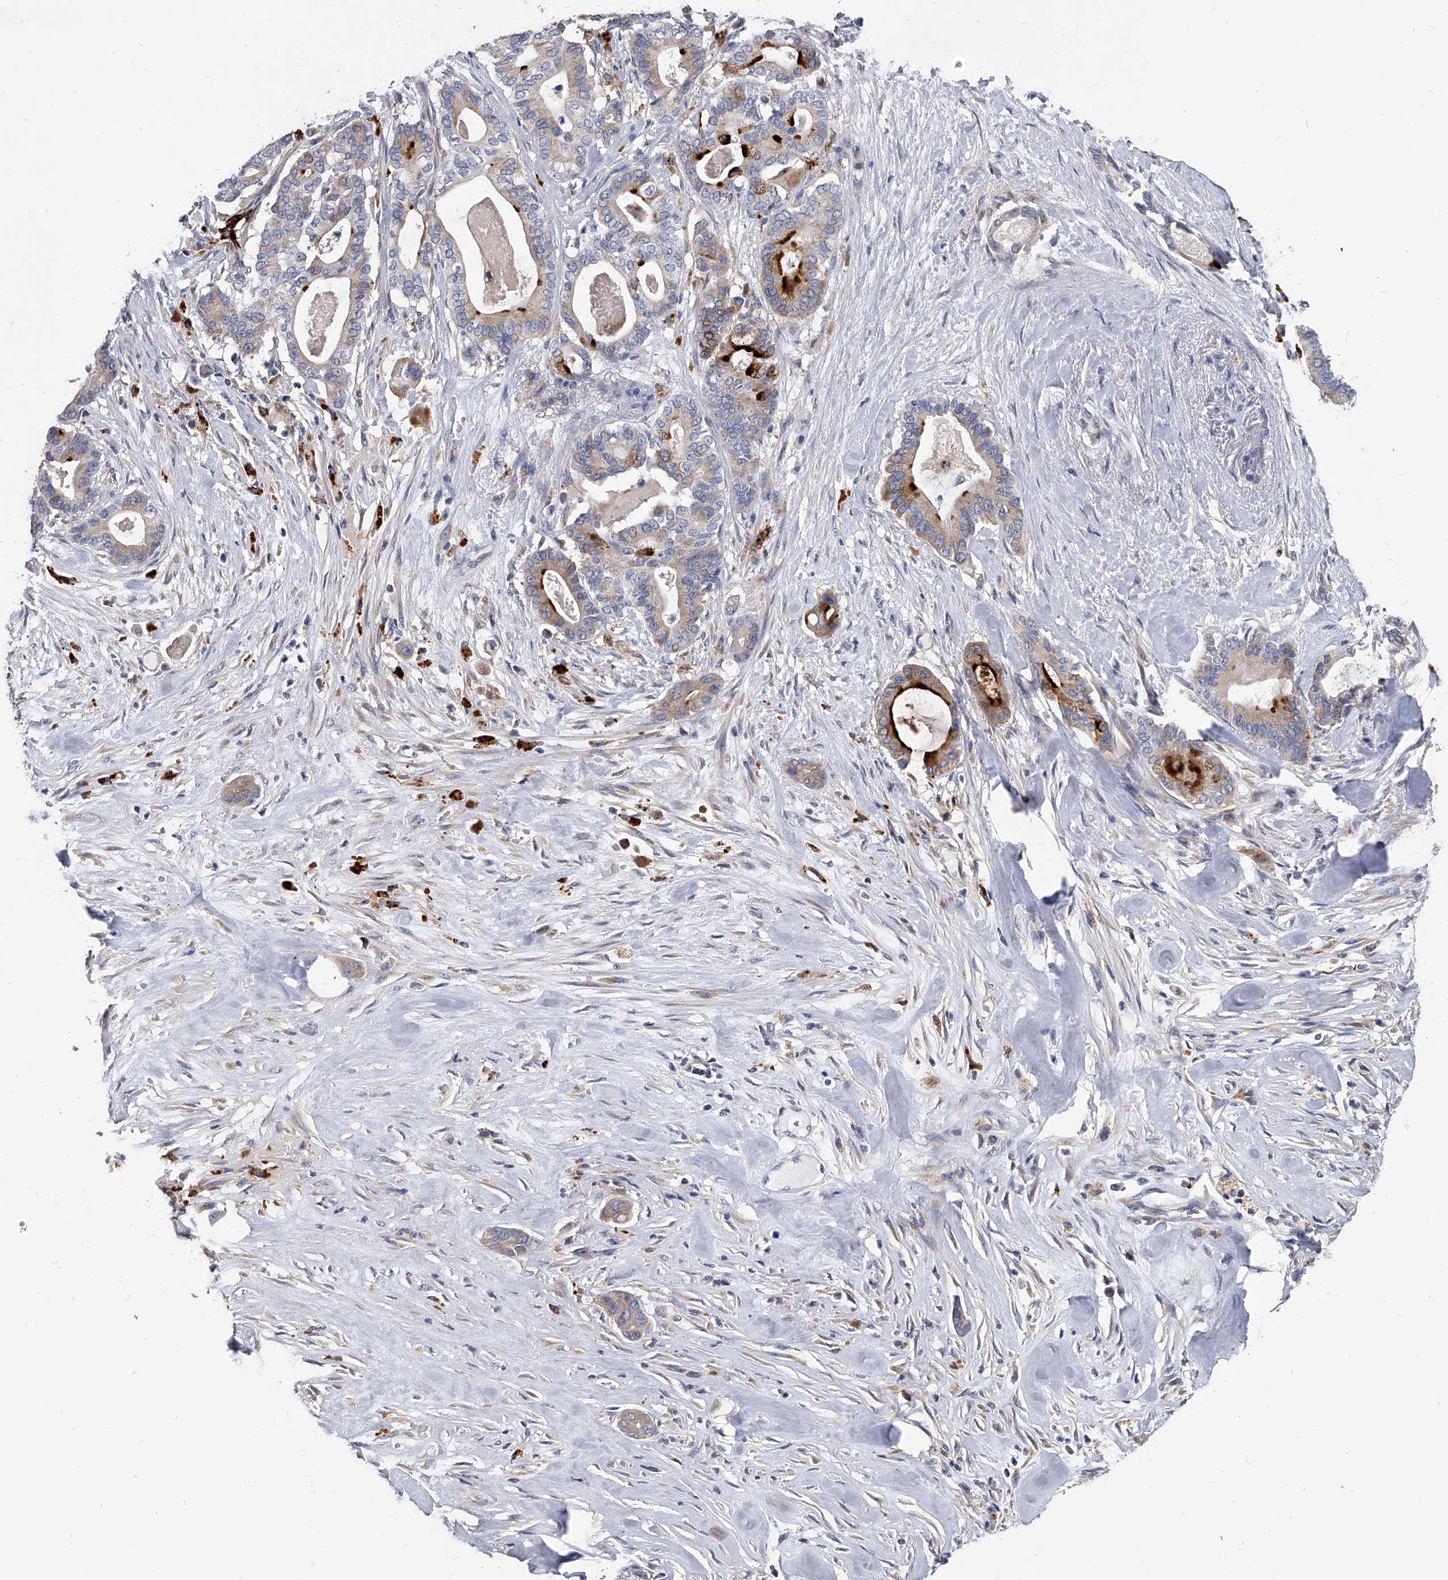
{"staining": {"intensity": "moderate", "quantity": "<25%", "location": "cytoplasmic/membranous"}, "tissue": "pancreatic cancer", "cell_type": "Tumor cells", "image_type": "cancer", "snomed": [{"axis": "morphology", "description": "Adenocarcinoma, NOS"}, {"axis": "topography", "description": "Pancreas"}], "caption": "A photomicrograph of adenocarcinoma (pancreatic) stained for a protein exhibits moderate cytoplasmic/membranous brown staining in tumor cells. (DAB (3,3'-diaminobenzidine) = brown stain, brightfield microscopy at high magnification).", "gene": "SPP1", "patient": {"sex": "male", "age": 63}}